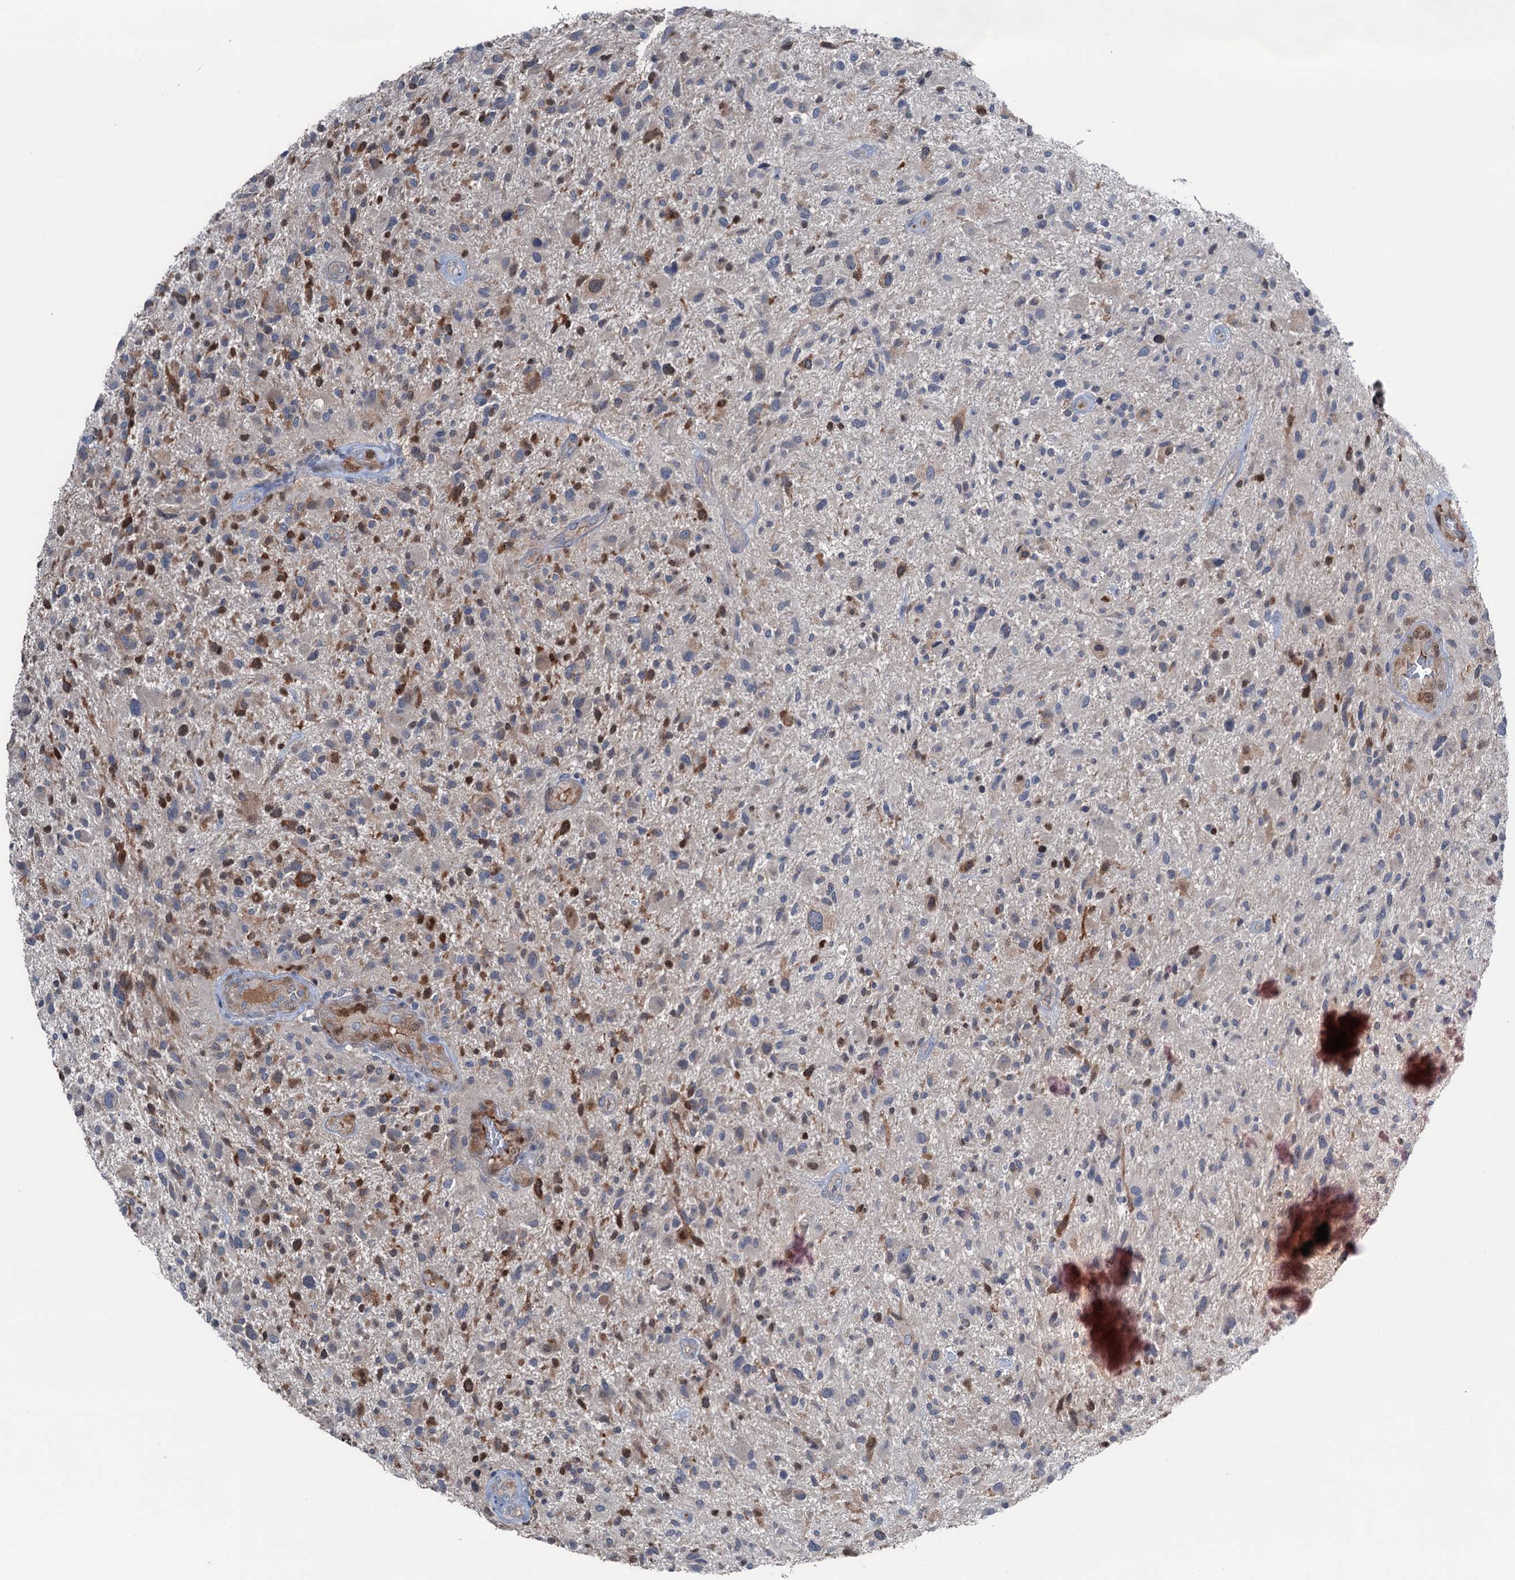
{"staining": {"intensity": "moderate", "quantity": "<25%", "location": "cytoplasmic/membranous"}, "tissue": "glioma", "cell_type": "Tumor cells", "image_type": "cancer", "snomed": [{"axis": "morphology", "description": "Glioma, malignant, High grade"}, {"axis": "topography", "description": "Brain"}], "caption": "Malignant glioma (high-grade) stained for a protein exhibits moderate cytoplasmic/membranous positivity in tumor cells.", "gene": "NCAPD2", "patient": {"sex": "male", "age": 47}}